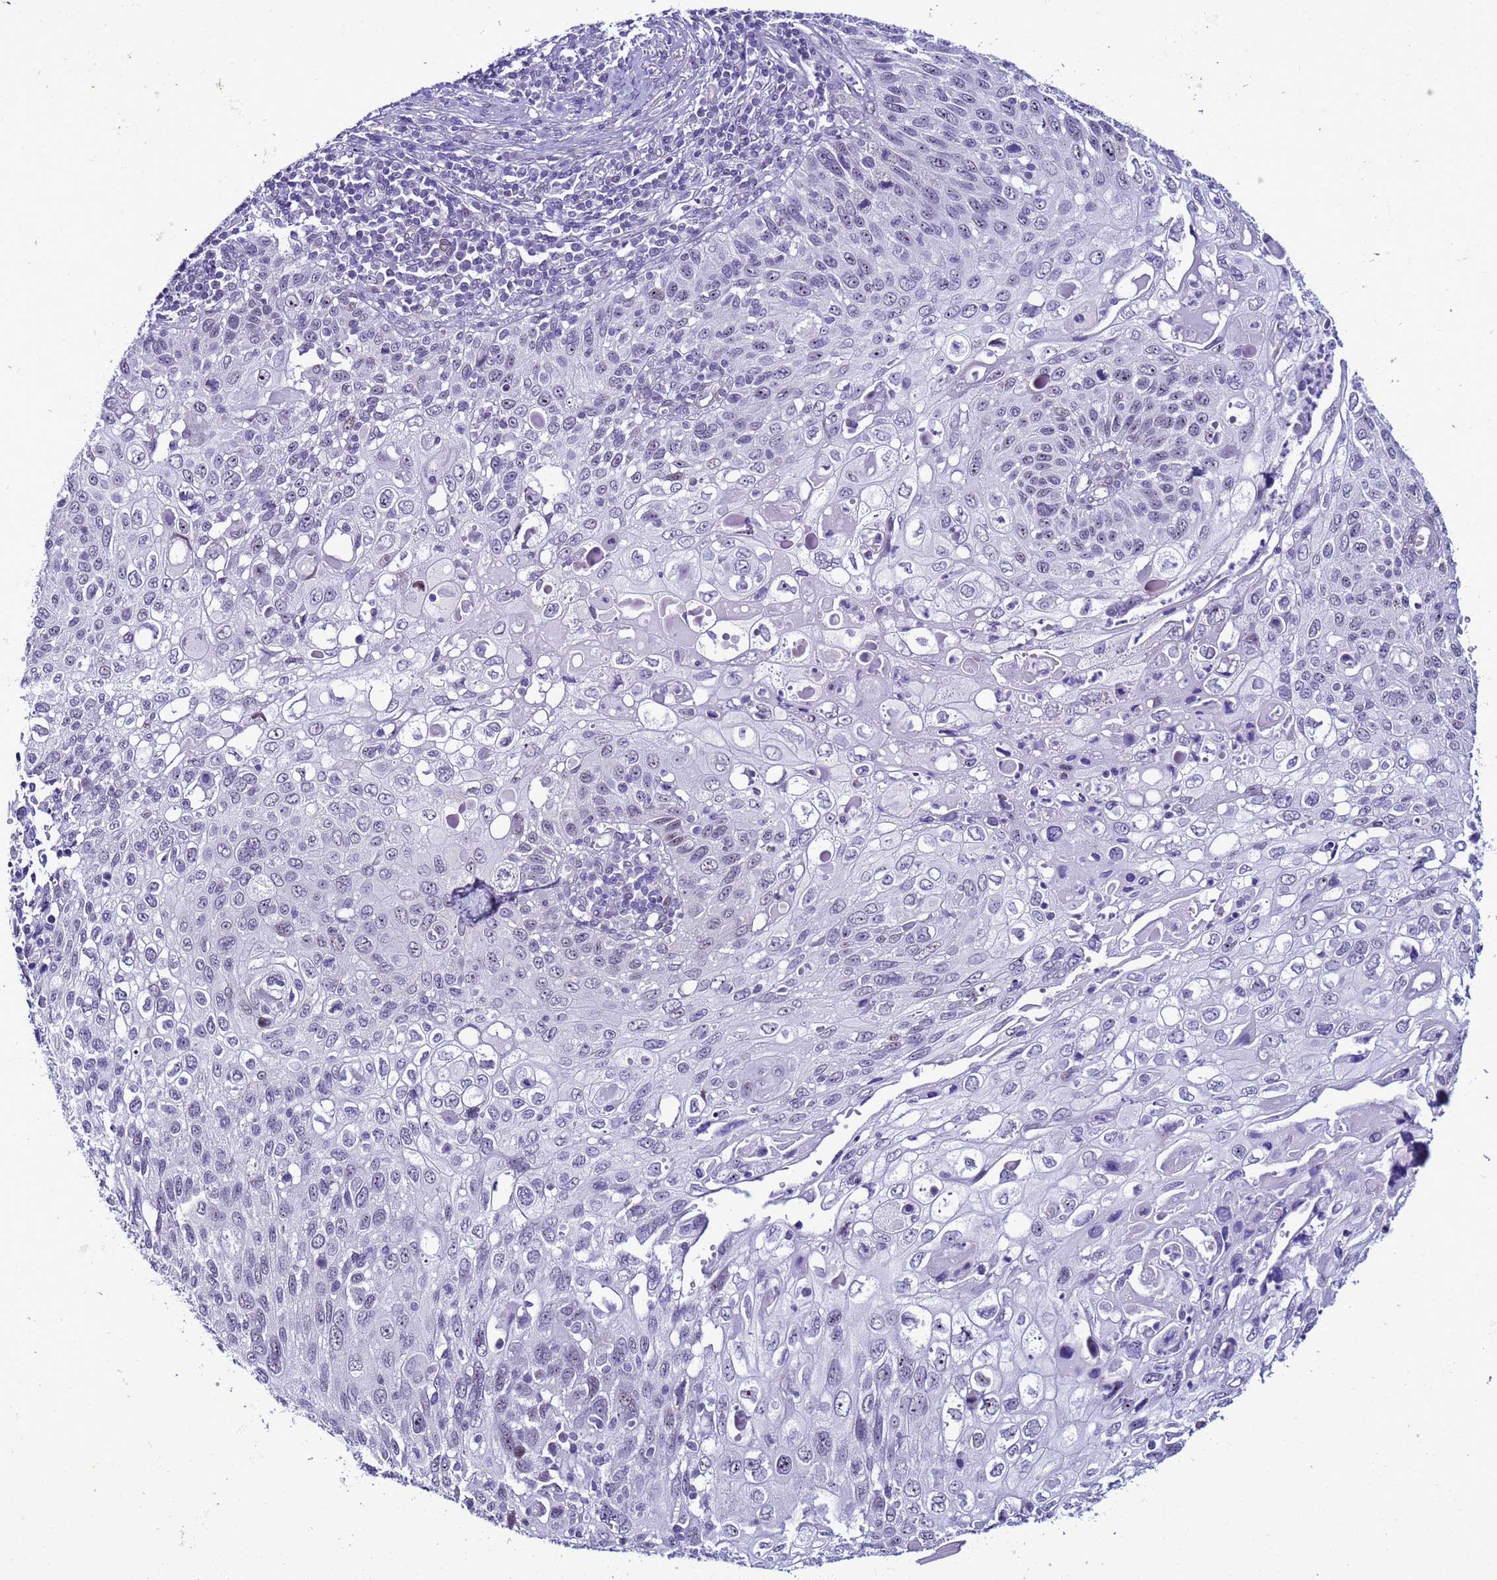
{"staining": {"intensity": "negative", "quantity": "none", "location": "none"}, "tissue": "cervical cancer", "cell_type": "Tumor cells", "image_type": "cancer", "snomed": [{"axis": "morphology", "description": "Squamous cell carcinoma, NOS"}, {"axis": "topography", "description": "Cervix"}], "caption": "This is an immunohistochemistry photomicrograph of squamous cell carcinoma (cervical). There is no staining in tumor cells.", "gene": "LRRC10B", "patient": {"sex": "female", "age": 70}}